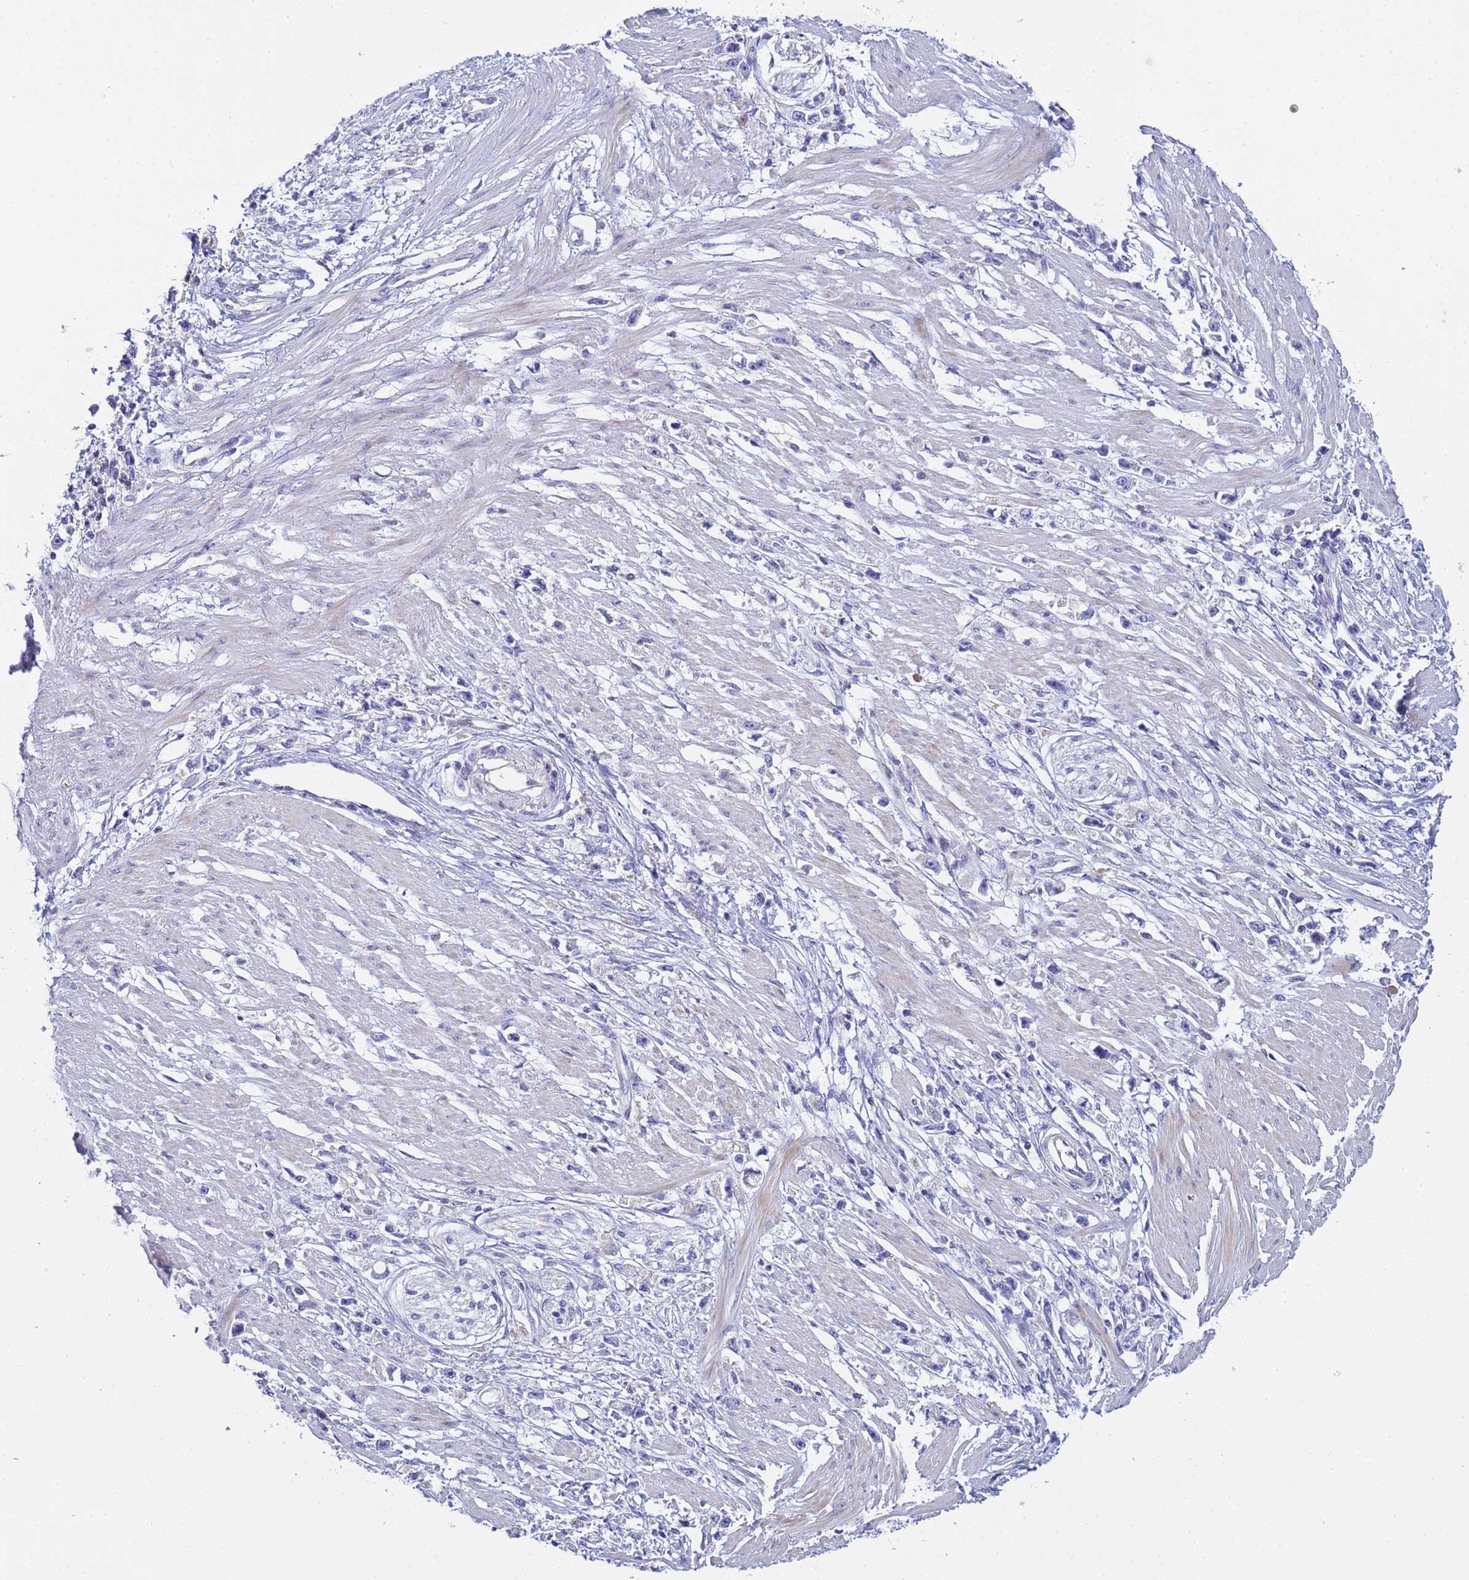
{"staining": {"intensity": "negative", "quantity": "none", "location": "none"}, "tissue": "stomach cancer", "cell_type": "Tumor cells", "image_type": "cancer", "snomed": [{"axis": "morphology", "description": "Adenocarcinoma, NOS"}, {"axis": "topography", "description": "Stomach"}], "caption": "Immunohistochemistry image of adenocarcinoma (stomach) stained for a protein (brown), which shows no staining in tumor cells.", "gene": "PPP6R1", "patient": {"sex": "female", "age": 59}}